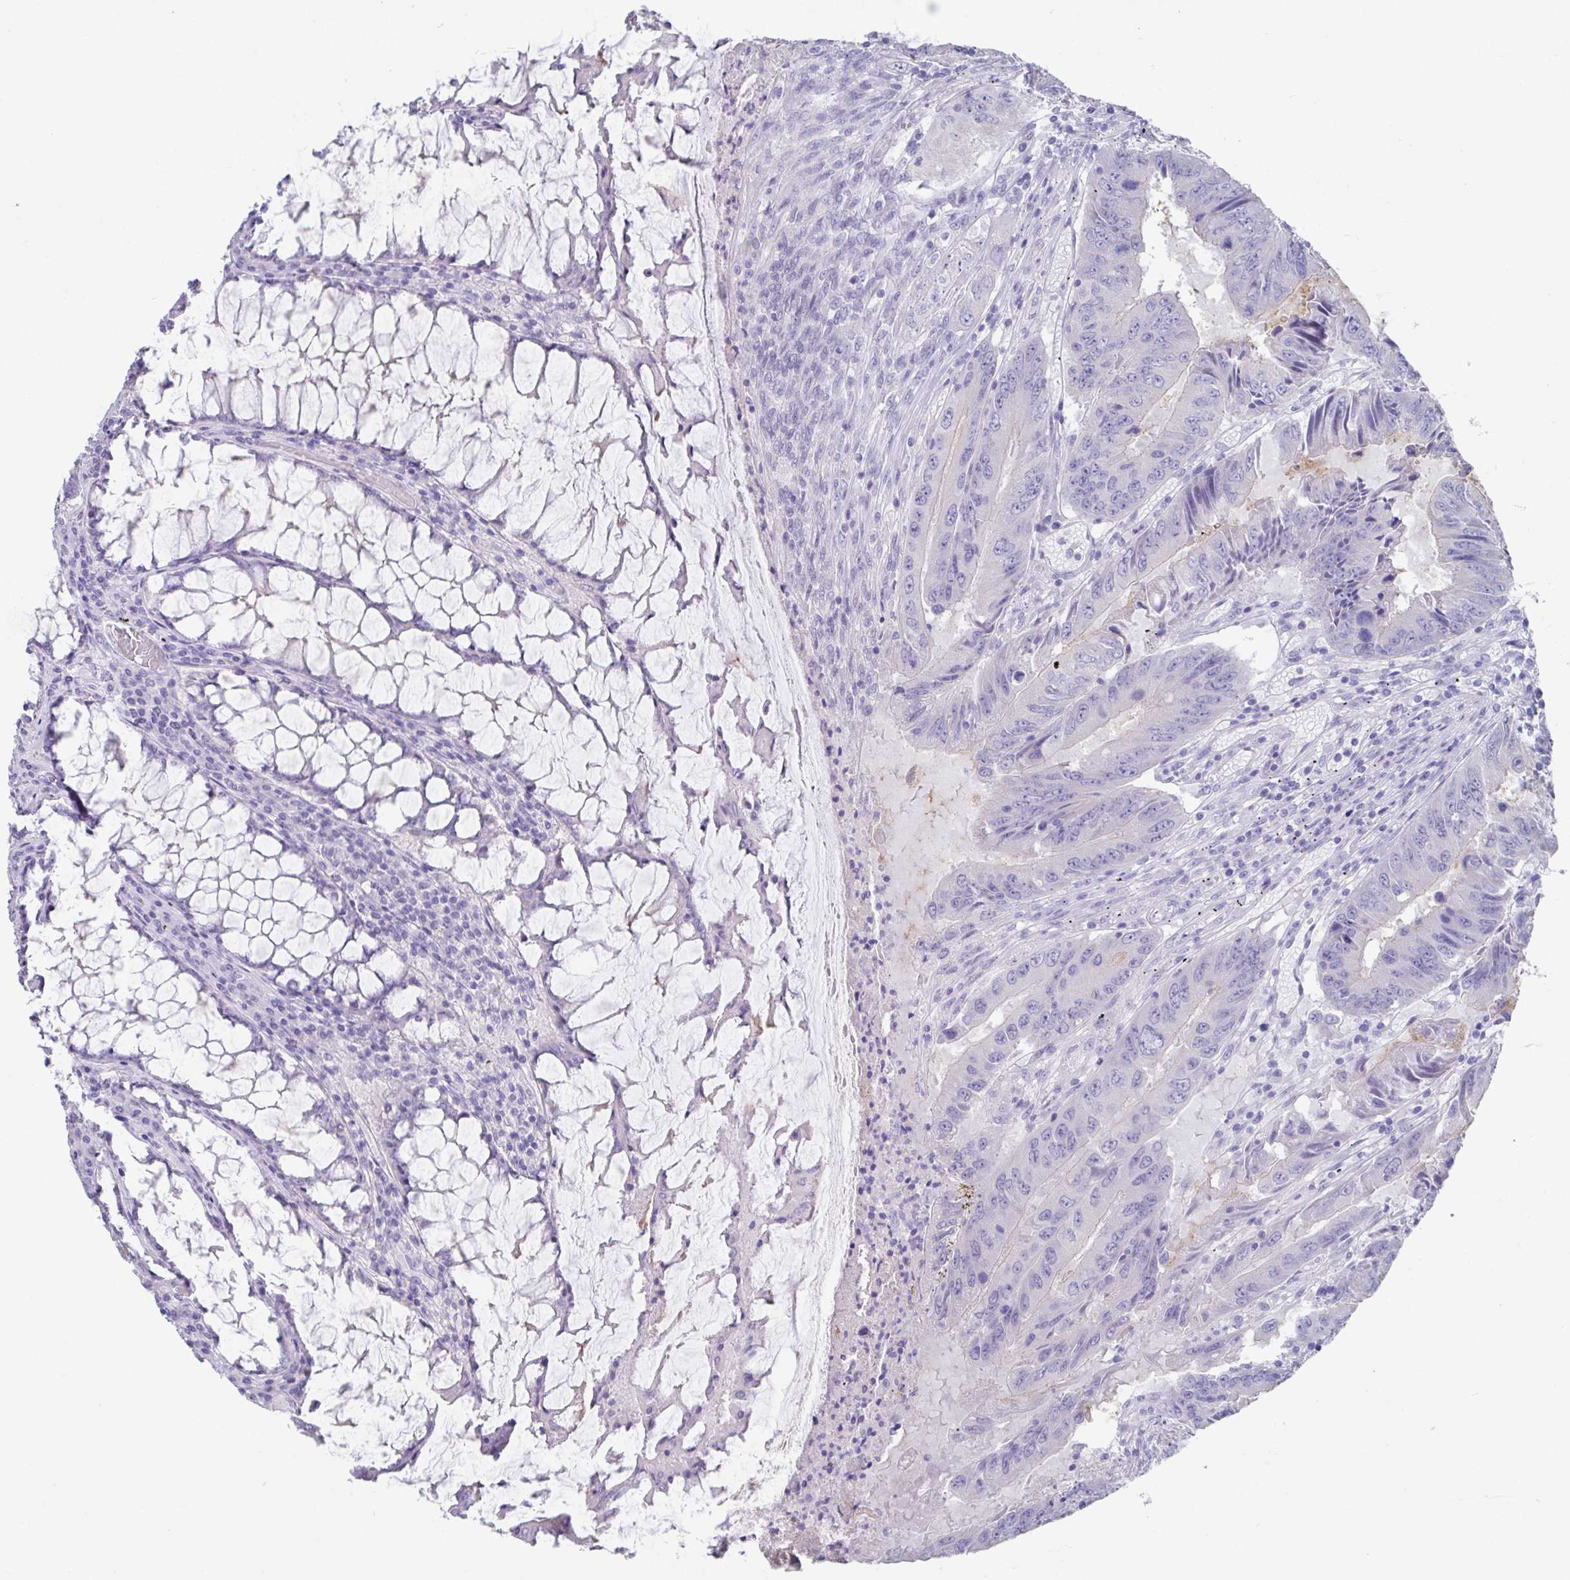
{"staining": {"intensity": "negative", "quantity": "none", "location": "none"}, "tissue": "colorectal cancer", "cell_type": "Tumor cells", "image_type": "cancer", "snomed": [{"axis": "morphology", "description": "Adenocarcinoma, NOS"}, {"axis": "topography", "description": "Colon"}], "caption": "Tumor cells are negative for protein expression in human colorectal cancer.", "gene": "SLC44A4", "patient": {"sex": "male", "age": 53}}